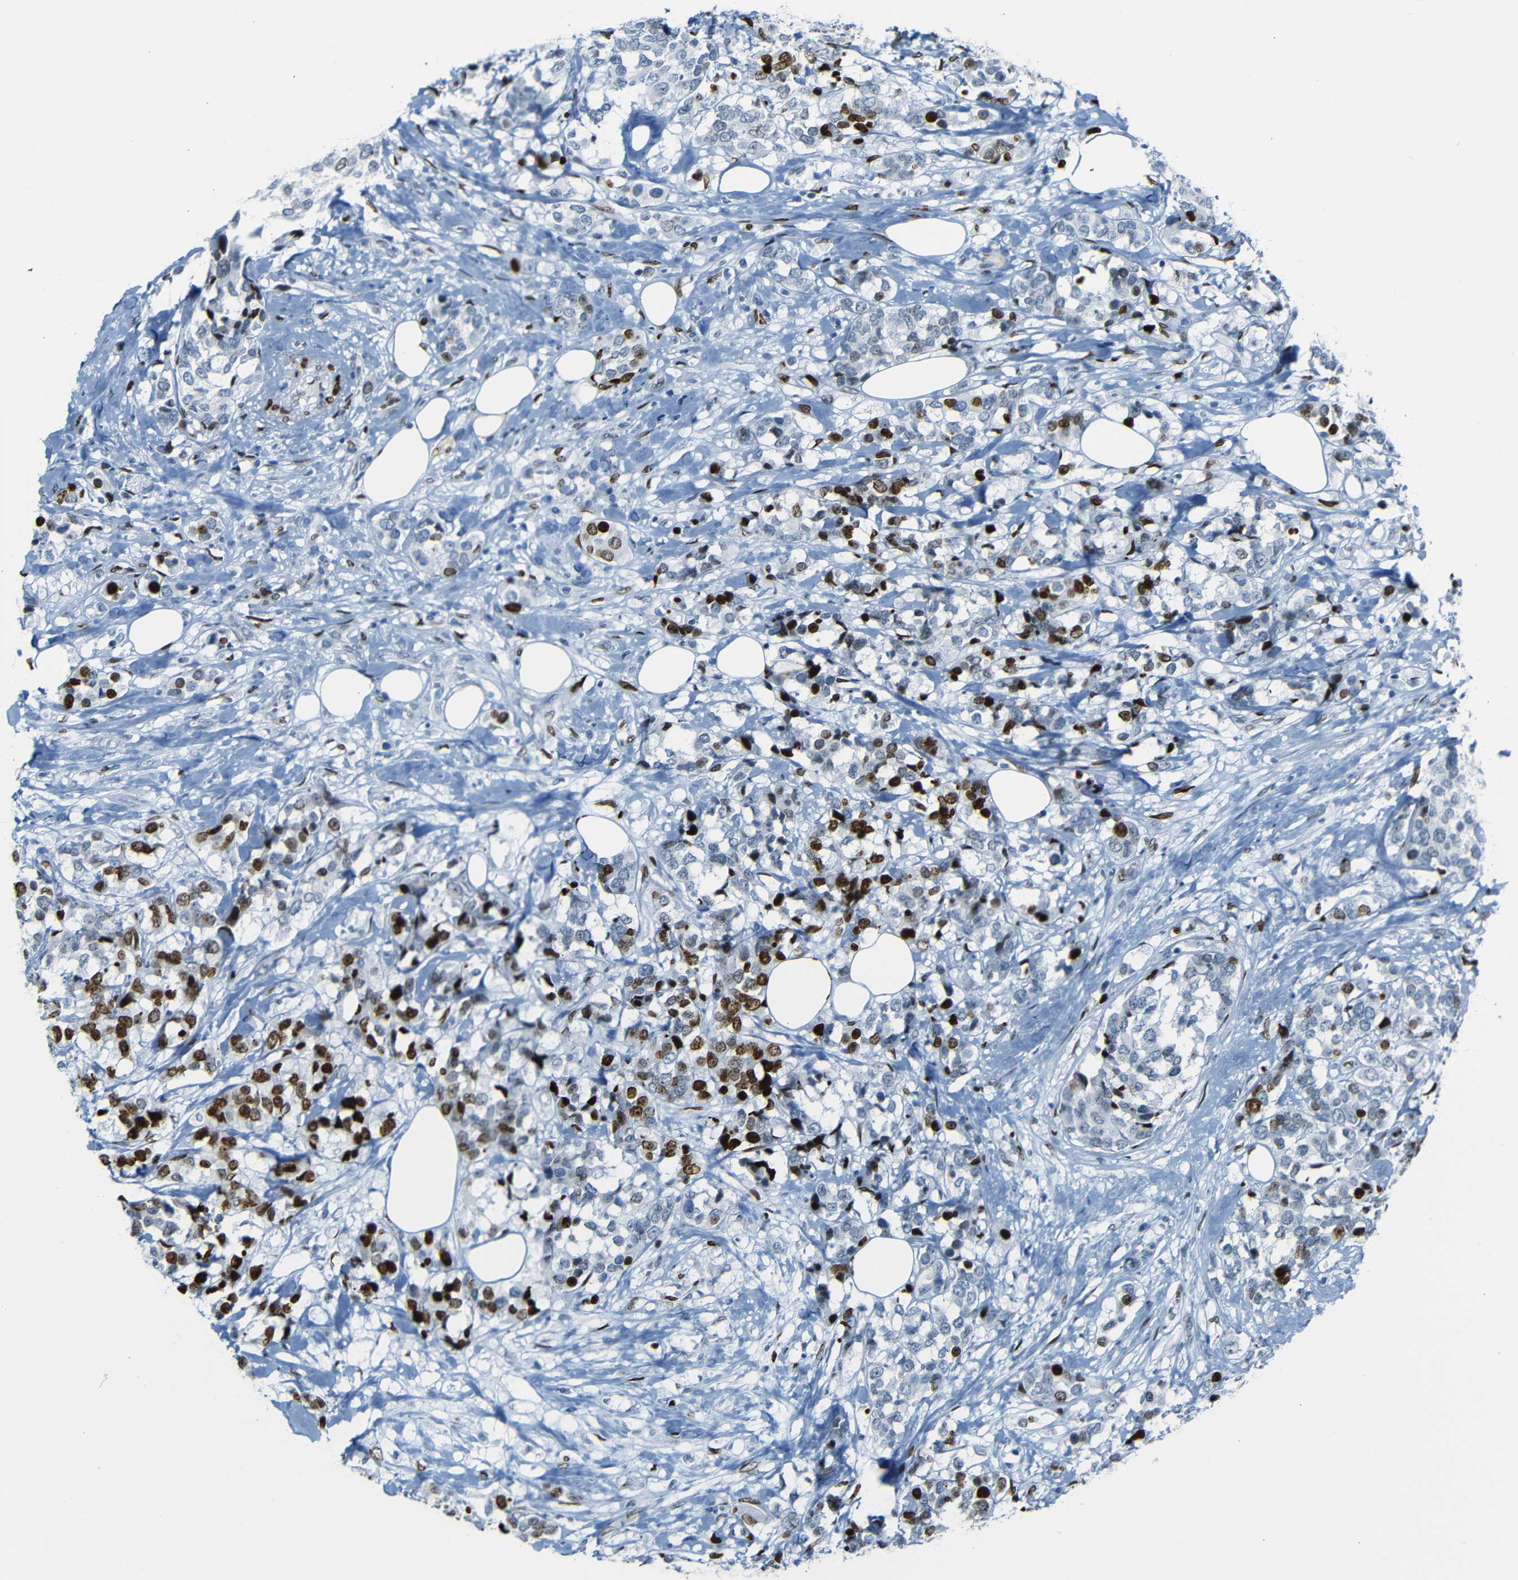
{"staining": {"intensity": "strong", "quantity": ">75%", "location": "nuclear"}, "tissue": "breast cancer", "cell_type": "Tumor cells", "image_type": "cancer", "snomed": [{"axis": "morphology", "description": "Lobular carcinoma"}, {"axis": "topography", "description": "Breast"}], "caption": "The immunohistochemical stain labels strong nuclear staining in tumor cells of breast cancer tissue.", "gene": "NPIPB15", "patient": {"sex": "female", "age": 59}}